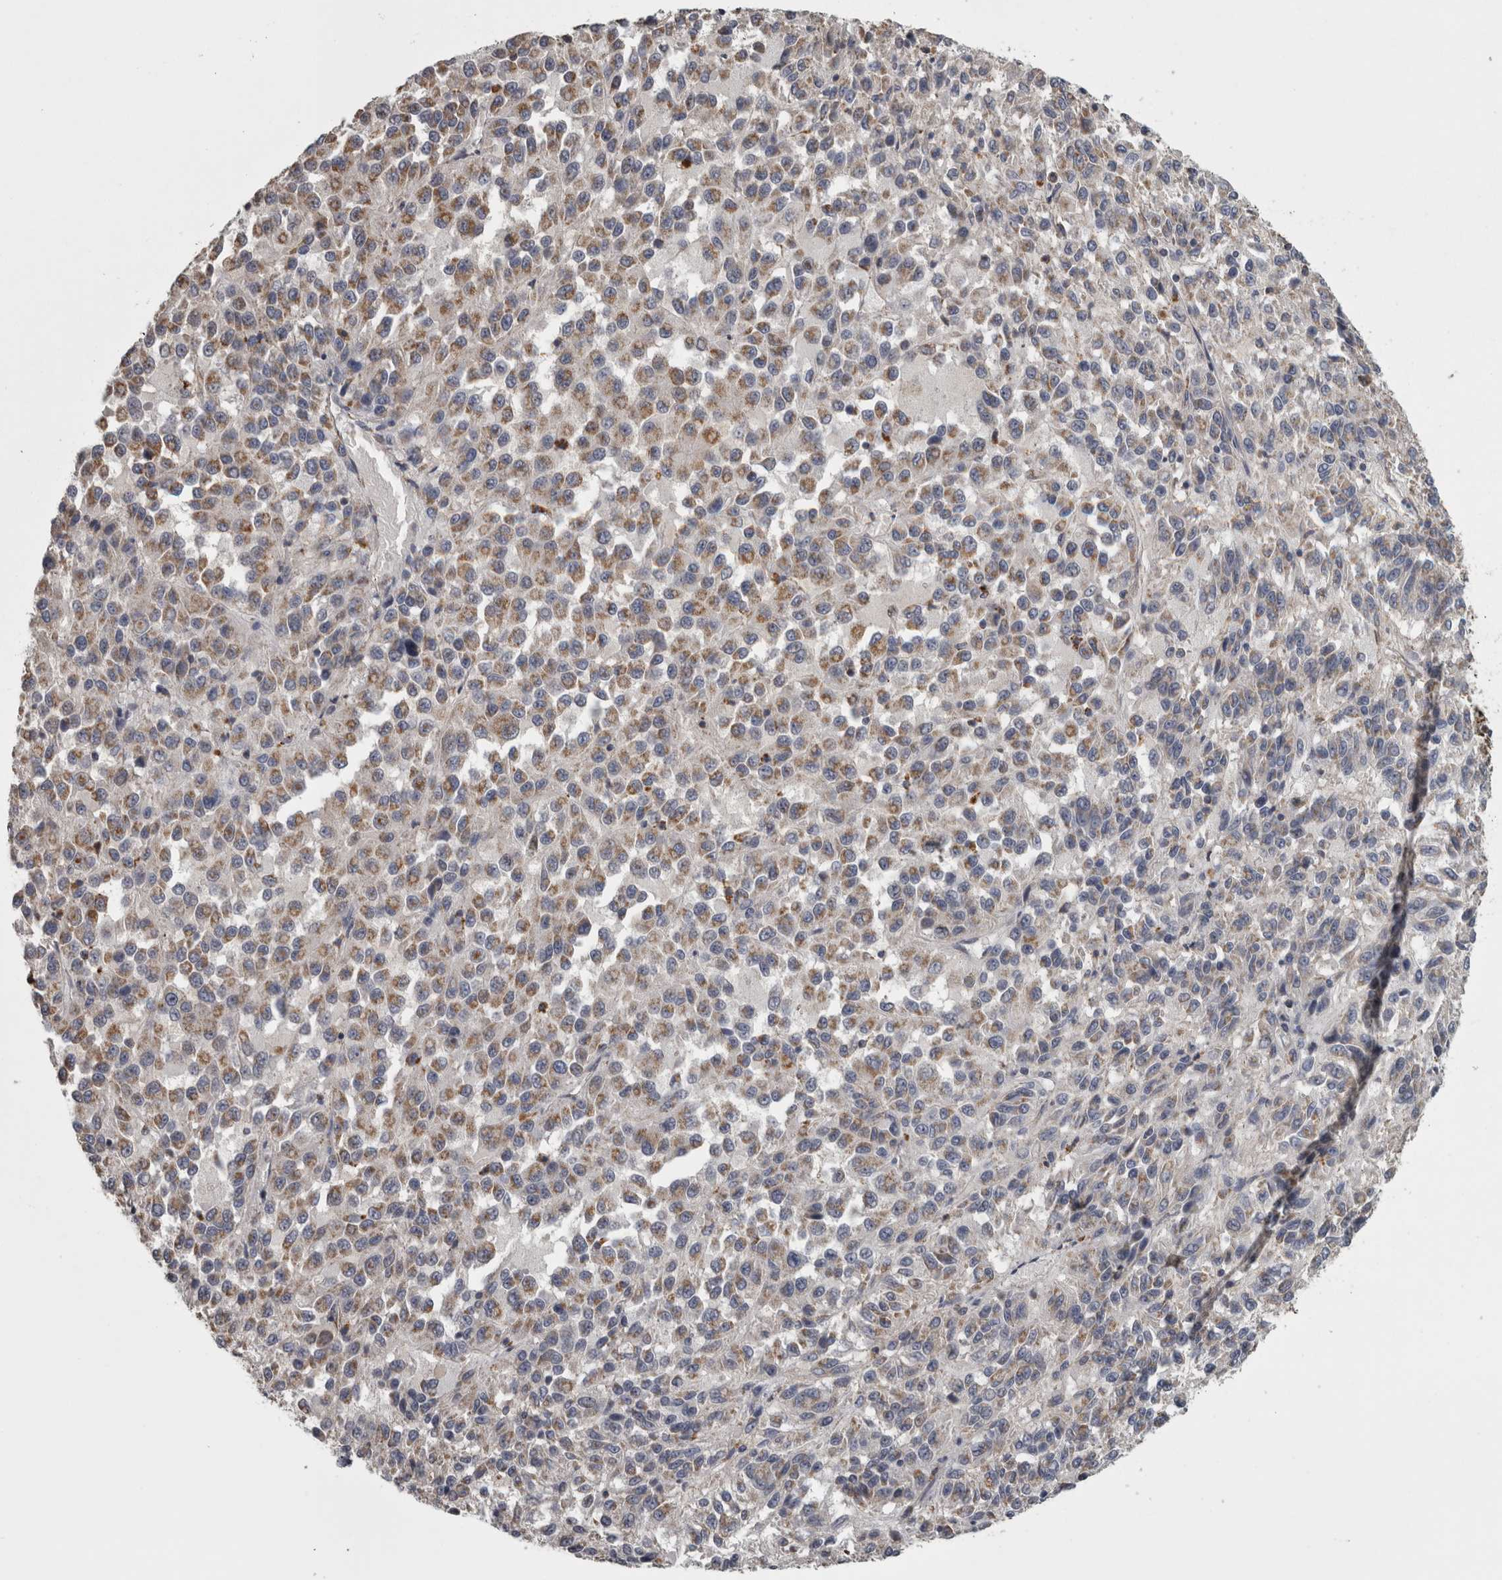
{"staining": {"intensity": "moderate", "quantity": "25%-75%", "location": "cytoplasmic/membranous"}, "tissue": "melanoma", "cell_type": "Tumor cells", "image_type": "cancer", "snomed": [{"axis": "morphology", "description": "Malignant melanoma, Metastatic site"}, {"axis": "topography", "description": "Lung"}], "caption": "DAB (3,3'-diaminobenzidine) immunohistochemical staining of malignant melanoma (metastatic site) displays moderate cytoplasmic/membranous protein expression in approximately 25%-75% of tumor cells.", "gene": "FRK", "patient": {"sex": "male", "age": 64}}